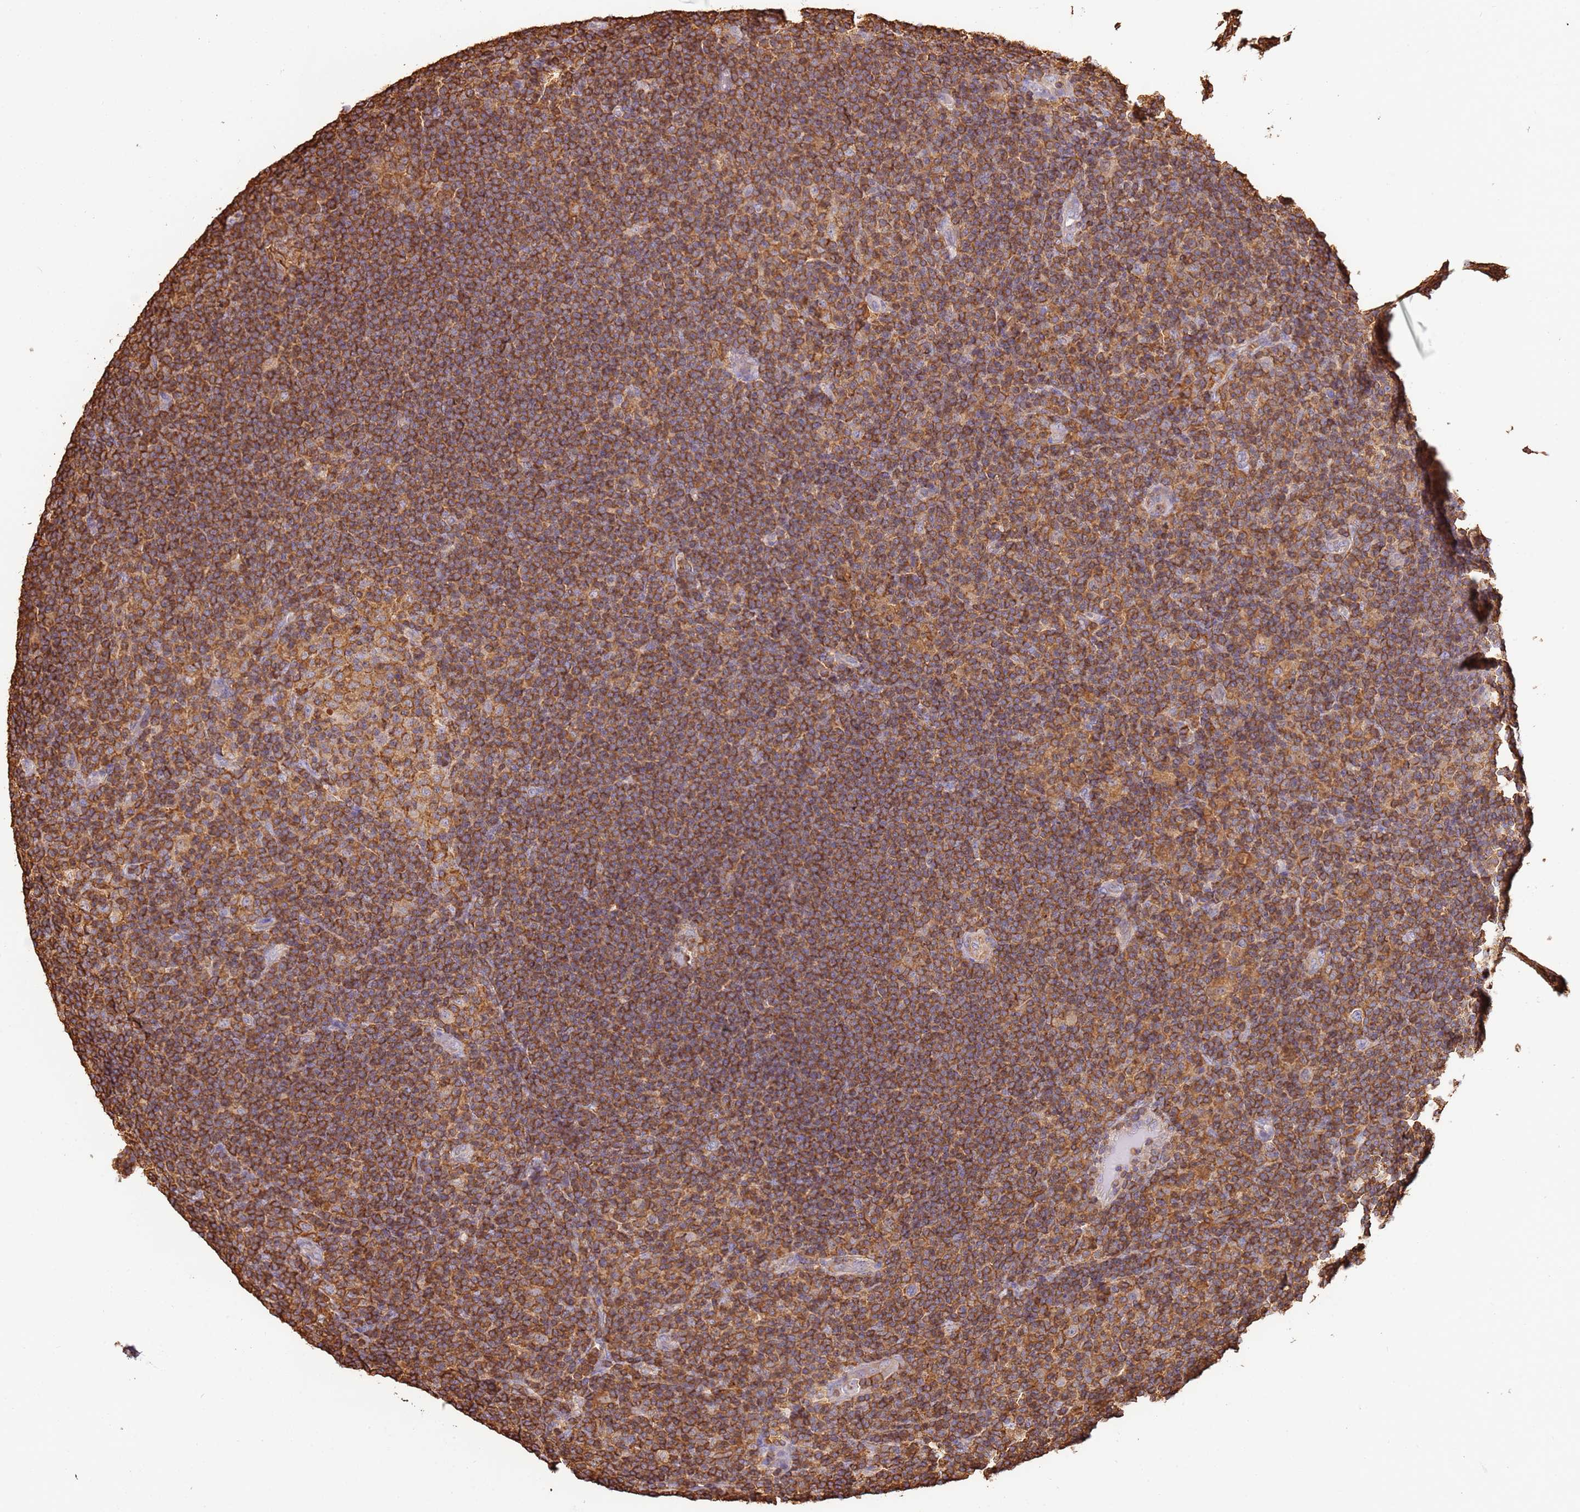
{"staining": {"intensity": "moderate", "quantity": ">75%", "location": "cytoplasmic/membranous"}, "tissue": "lymphoma", "cell_type": "Tumor cells", "image_type": "cancer", "snomed": [{"axis": "morphology", "description": "Hodgkin's disease, NOS"}, {"axis": "topography", "description": "Lymph node"}], "caption": "The immunohistochemical stain highlights moderate cytoplasmic/membranous staining in tumor cells of lymphoma tissue.", "gene": "OR6P1", "patient": {"sex": "female", "age": 57}}